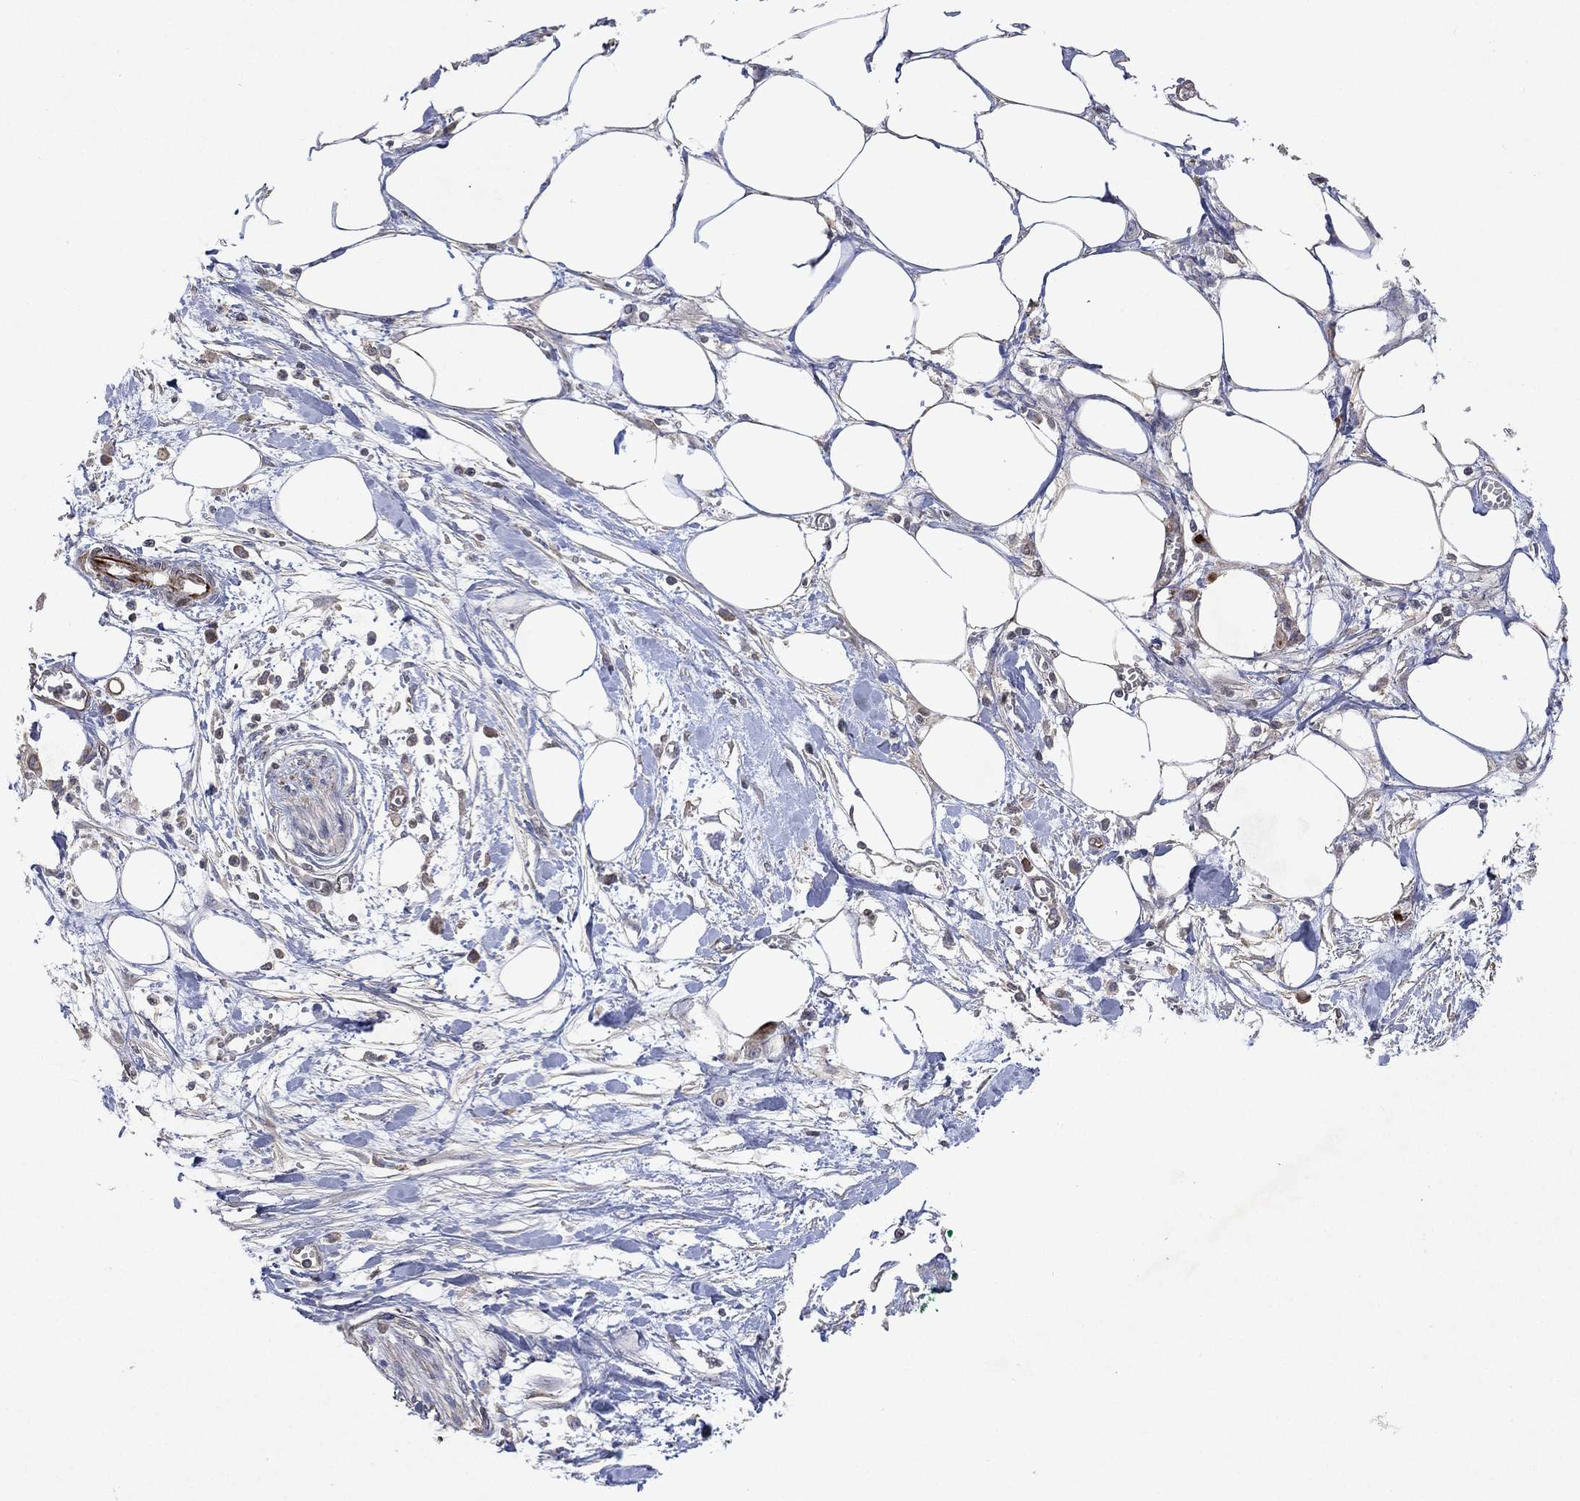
{"staining": {"intensity": "negative", "quantity": "none", "location": "none"}, "tissue": "pancreatic cancer", "cell_type": "Tumor cells", "image_type": "cancer", "snomed": [{"axis": "morphology", "description": "Normal tissue, NOS"}, {"axis": "morphology", "description": "Adenocarcinoma, NOS"}, {"axis": "topography", "description": "Lymph node"}, {"axis": "topography", "description": "Pancreas"}], "caption": "This micrograph is of pancreatic adenocarcinoma stained with immunohistochemistry to label a protein in brown with the nuclei are counter-stained blue. There is no expression in tumor cells.", "gene": "FLI1", "patient": {"sex": "female", "age": 58}}